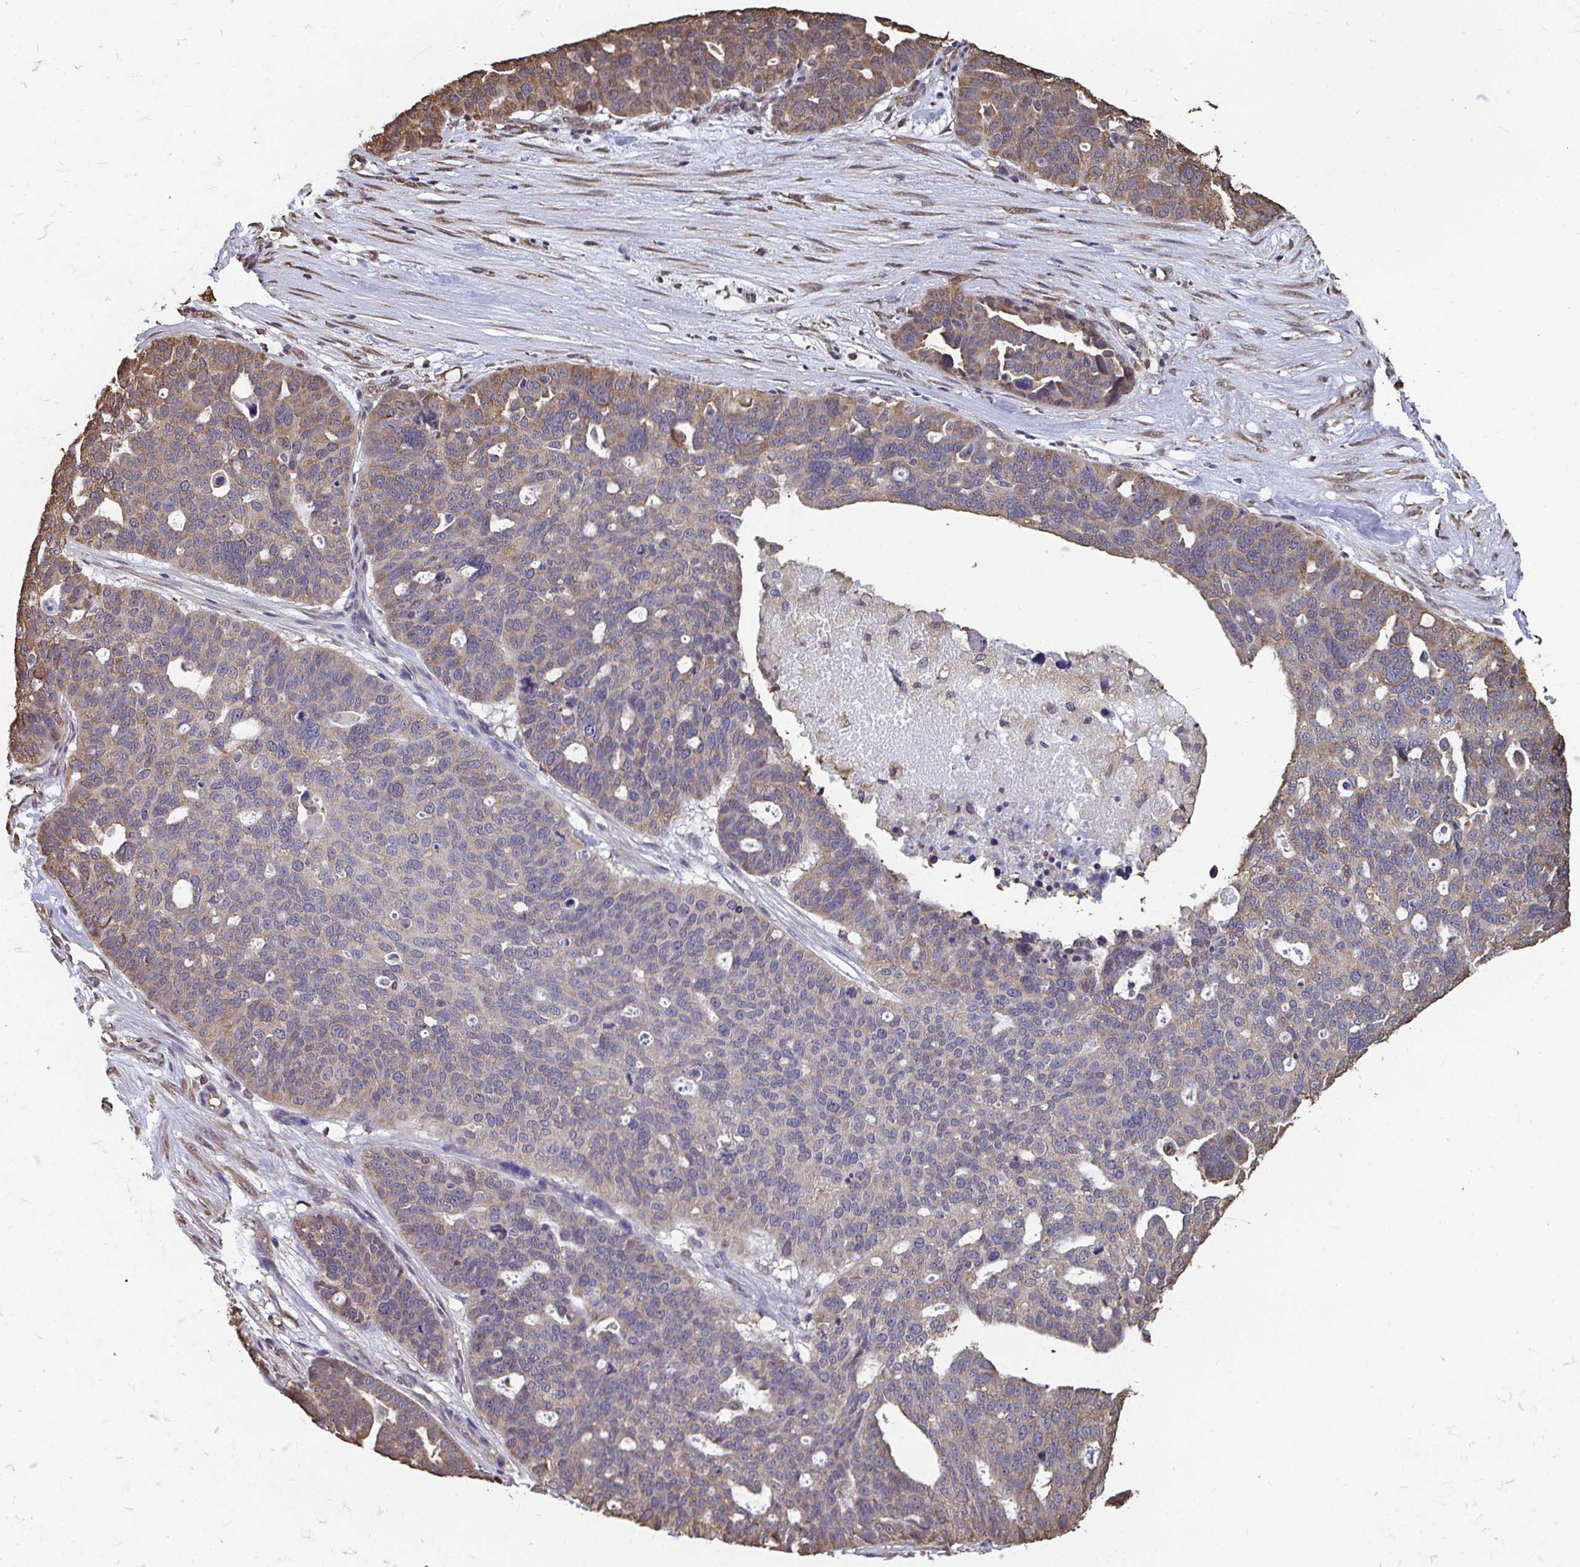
{"staining": {"intensity": "weak", "quantity": "25%-75%", "location": "cytoplasmic/membranous"}, "tissue": "ovarian cancer", "cell_type": "Tumor cells", "image_type": "cancer", "snomed": [{"axis": "morphology", "description": "Cystadenocarcinoma, serous, NOS"}, {"axis": "topography", "description": "Ovary"}], "caption": "Protein expression analysis of ovarian serous cystadenocarcinoma reveals weak cytoplasmic/membranous expression in approximately 25%-75% of tumor cells.", "gene": "SYNCRIP", "patient": {"sex": "female", "age": 59}}